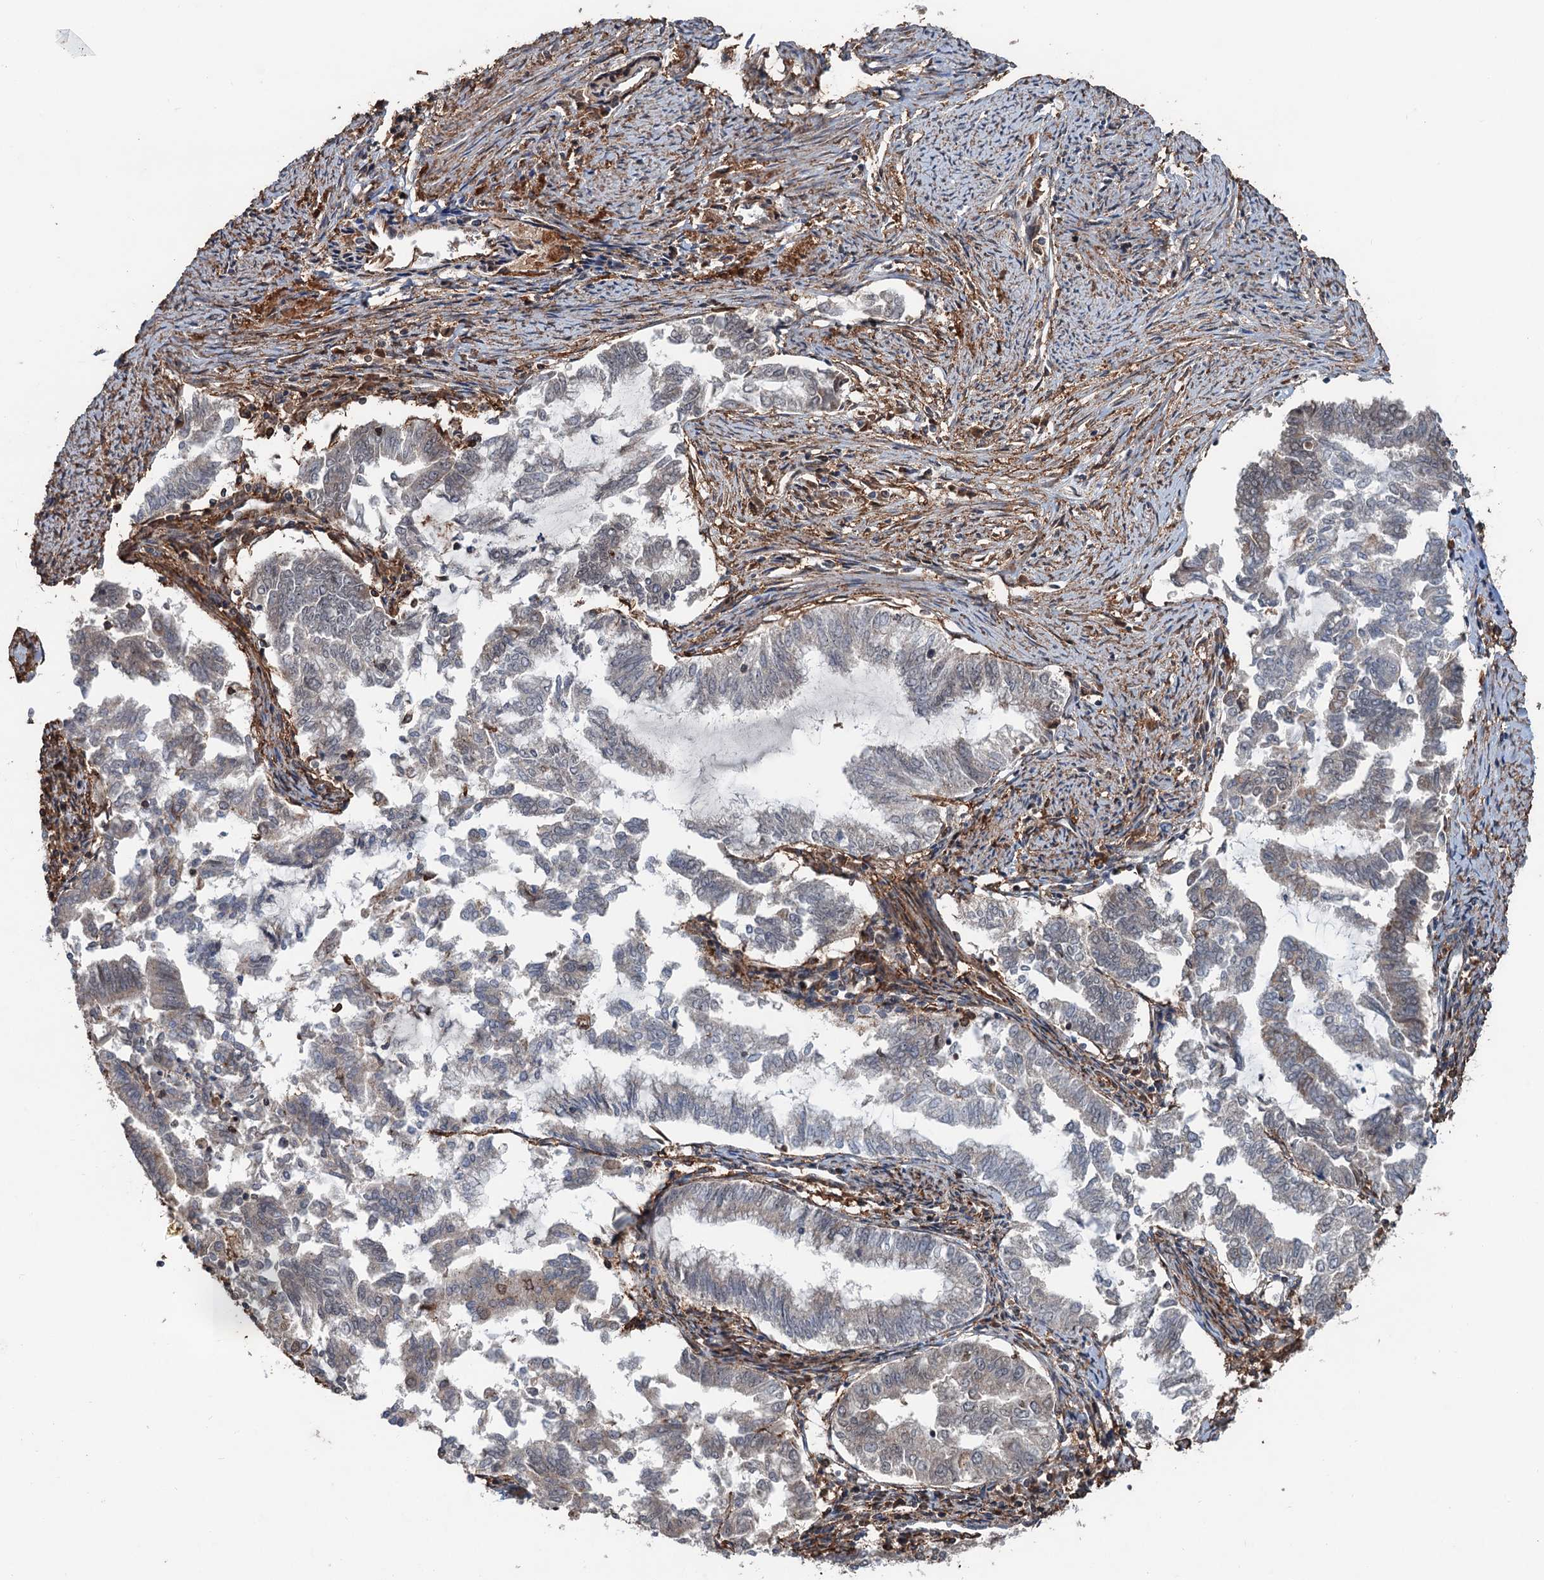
{"staining": {"intensity": "negative", "quantity": "none", "location": "none"}, "tissue": "endometrial cancer", "cell_type": "Tumor cells", "image_type": "cancer", "snomed": [{"axis": "morphology", "description": "Adenocarcinoma, NOS"}, {"axis": "topography", "description": "Endometrium"}], "caption": "Immunohistochemical staining of endometrial adenocarcinoma reveals no significant positivity in tumor cells. (DAB (3,3'-diaminobenzidine) immunohistochemistry (IHC), high magnification).", "gene": "TMA16", "patient": {"sex": "female", "age": 79}}